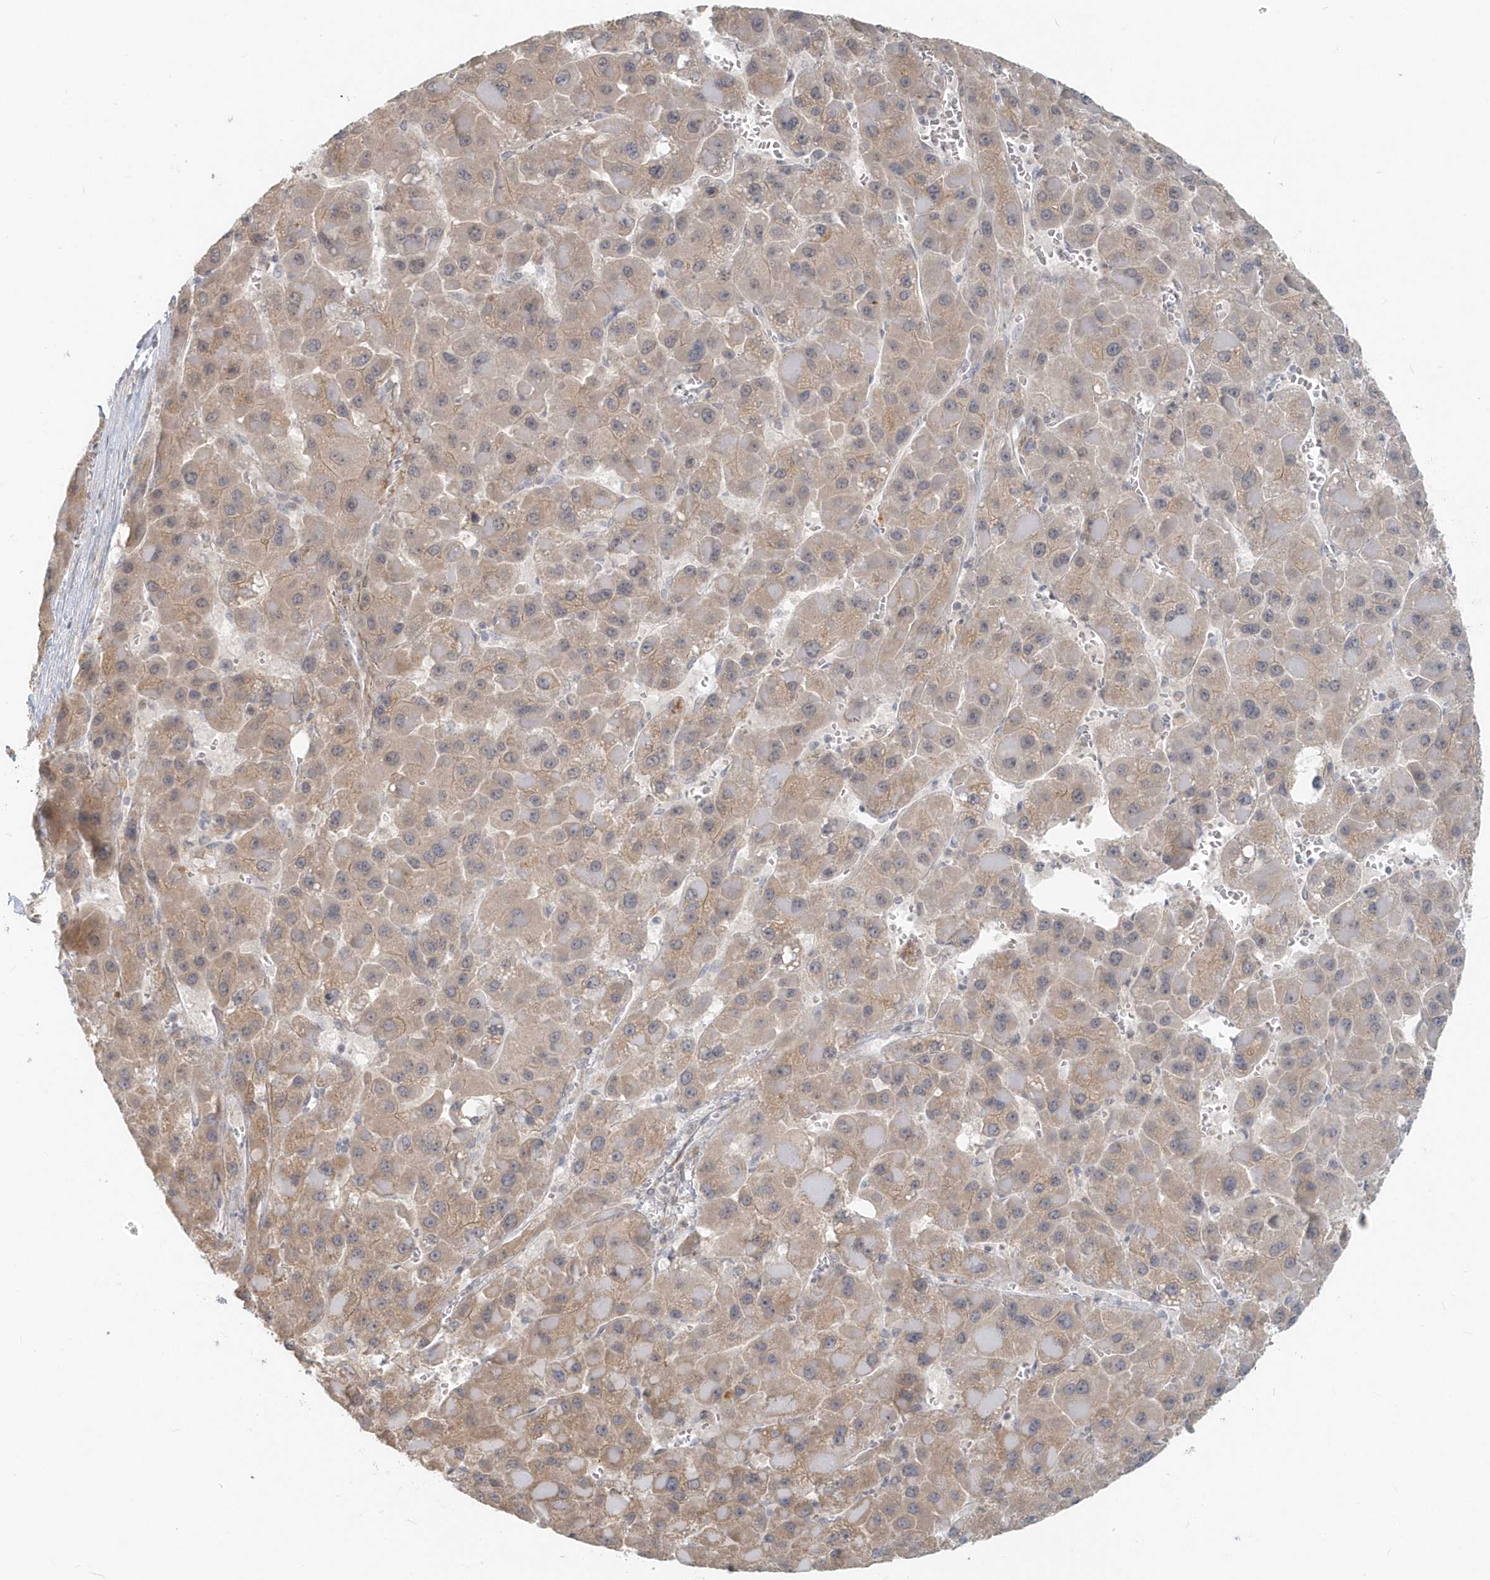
{"staining": {"intensity": "weak", "quantity": "25%-75%", "location": "cytoplasmic/membranous"}, "tissue": "liver cancer", "cell_type": "Tumor cells", "image_type": "cancer", "snomed": [{"axis": "morphology", "description": "Carcinoma, Hepatocellular, NOS"}, {"axis": "topography", "description": "Liver"}], "caption": "Tumor cells demonstrate weak cytoplasmic/membranous staining in approximately 25%-75% of cells in hepatocellular carcinoma (liver).", "gene": "NAPB", "patient": {"sex": "female", "age": 73}}